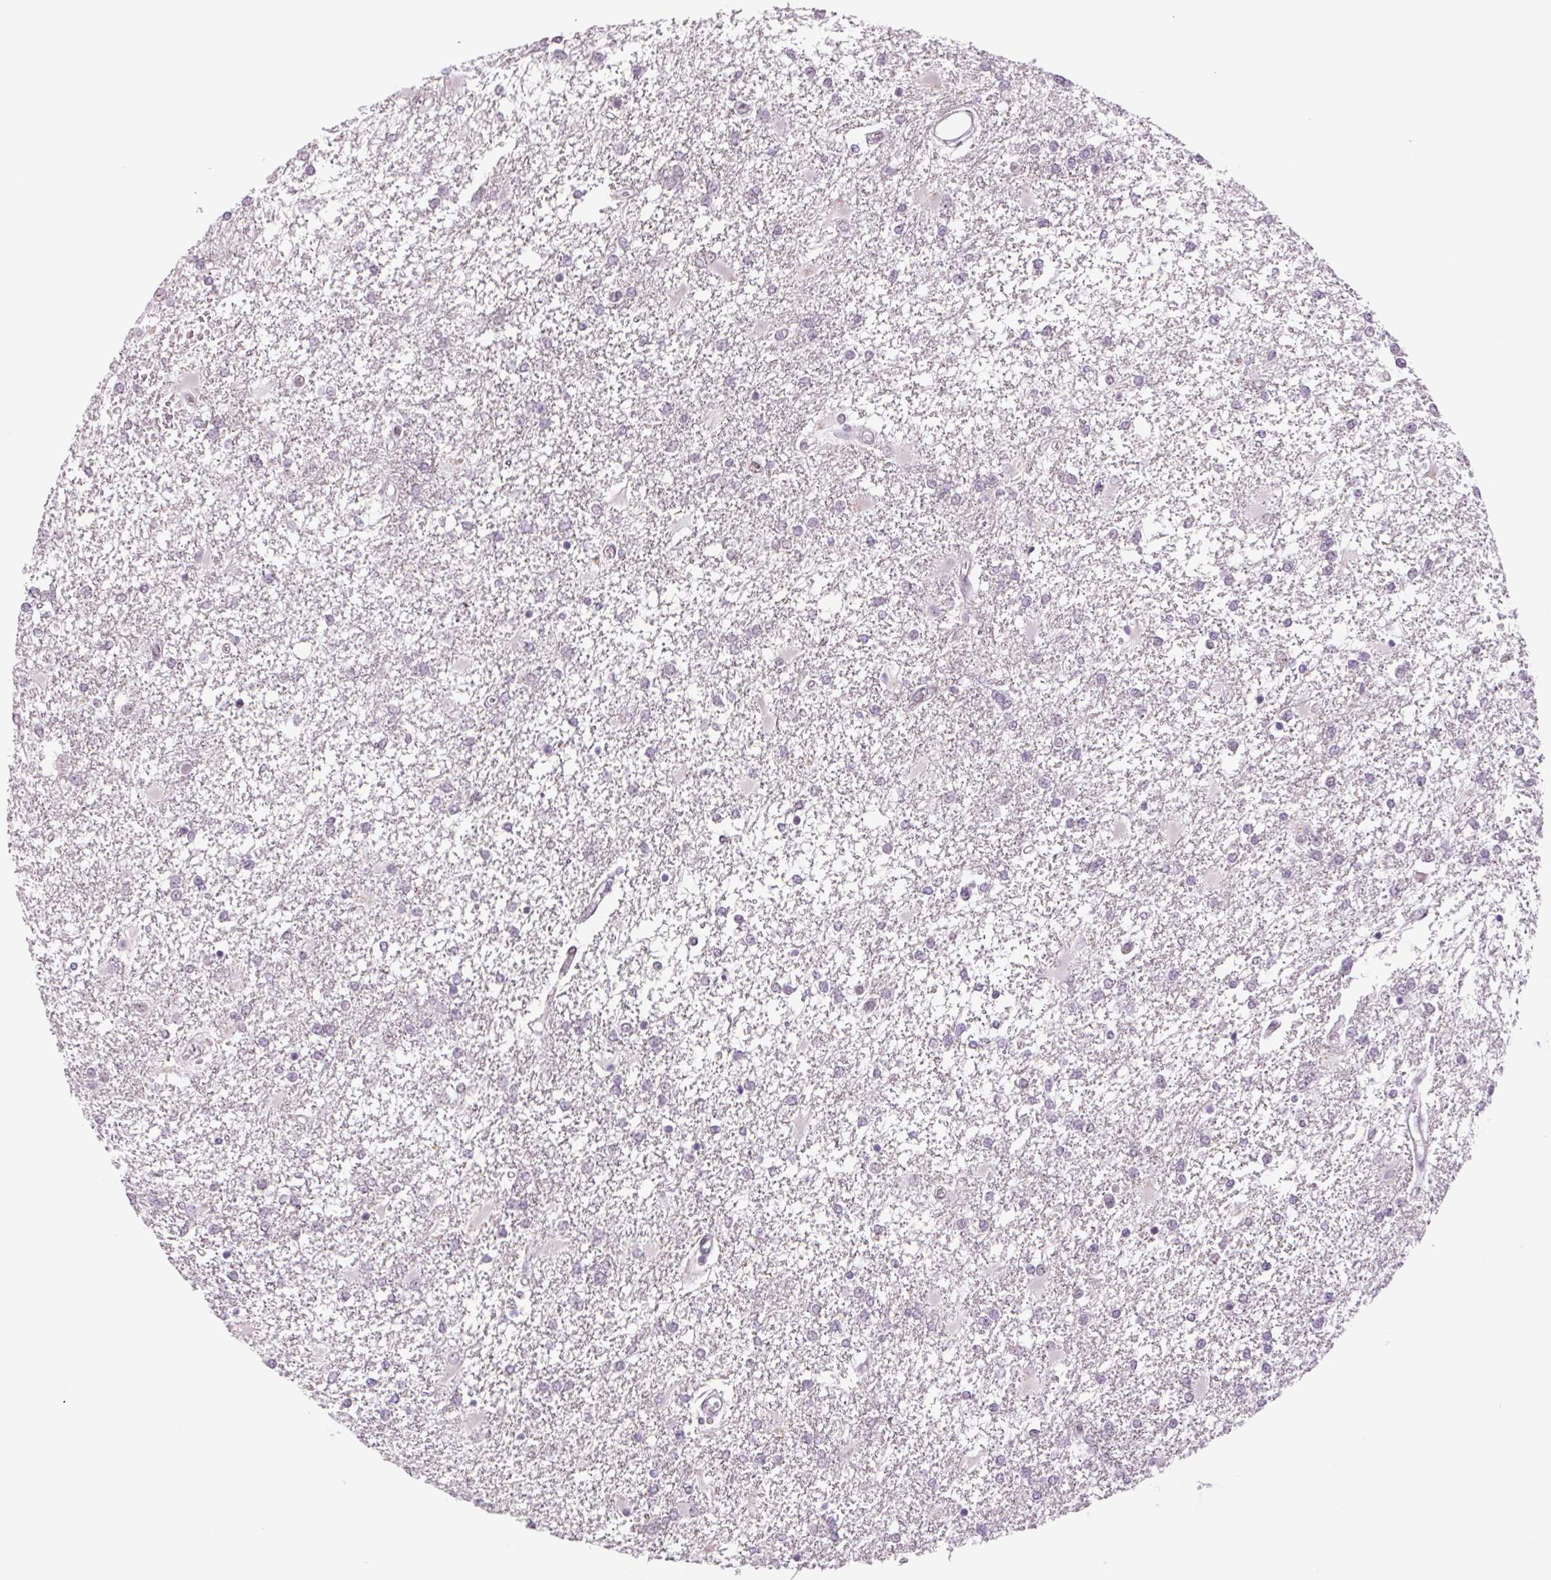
{"staining": {"intensity": "negative", "quantity": "none", "location": "none"}, "tissue": "glioma", "cell_type": "Tumor cells", "image_type": "cancer", "snomed": [{"axis": "morphology", "description": "Glioma, malignant, High grade"}, {"axis": "topography", "description": "Cerebral cortex"}], "caption": "Tumor cells are negative for brown protein staining in malignant glioma (high-grade).", "gene": "ZC3H14", "patient": {"sex": "male", "age": 79}}